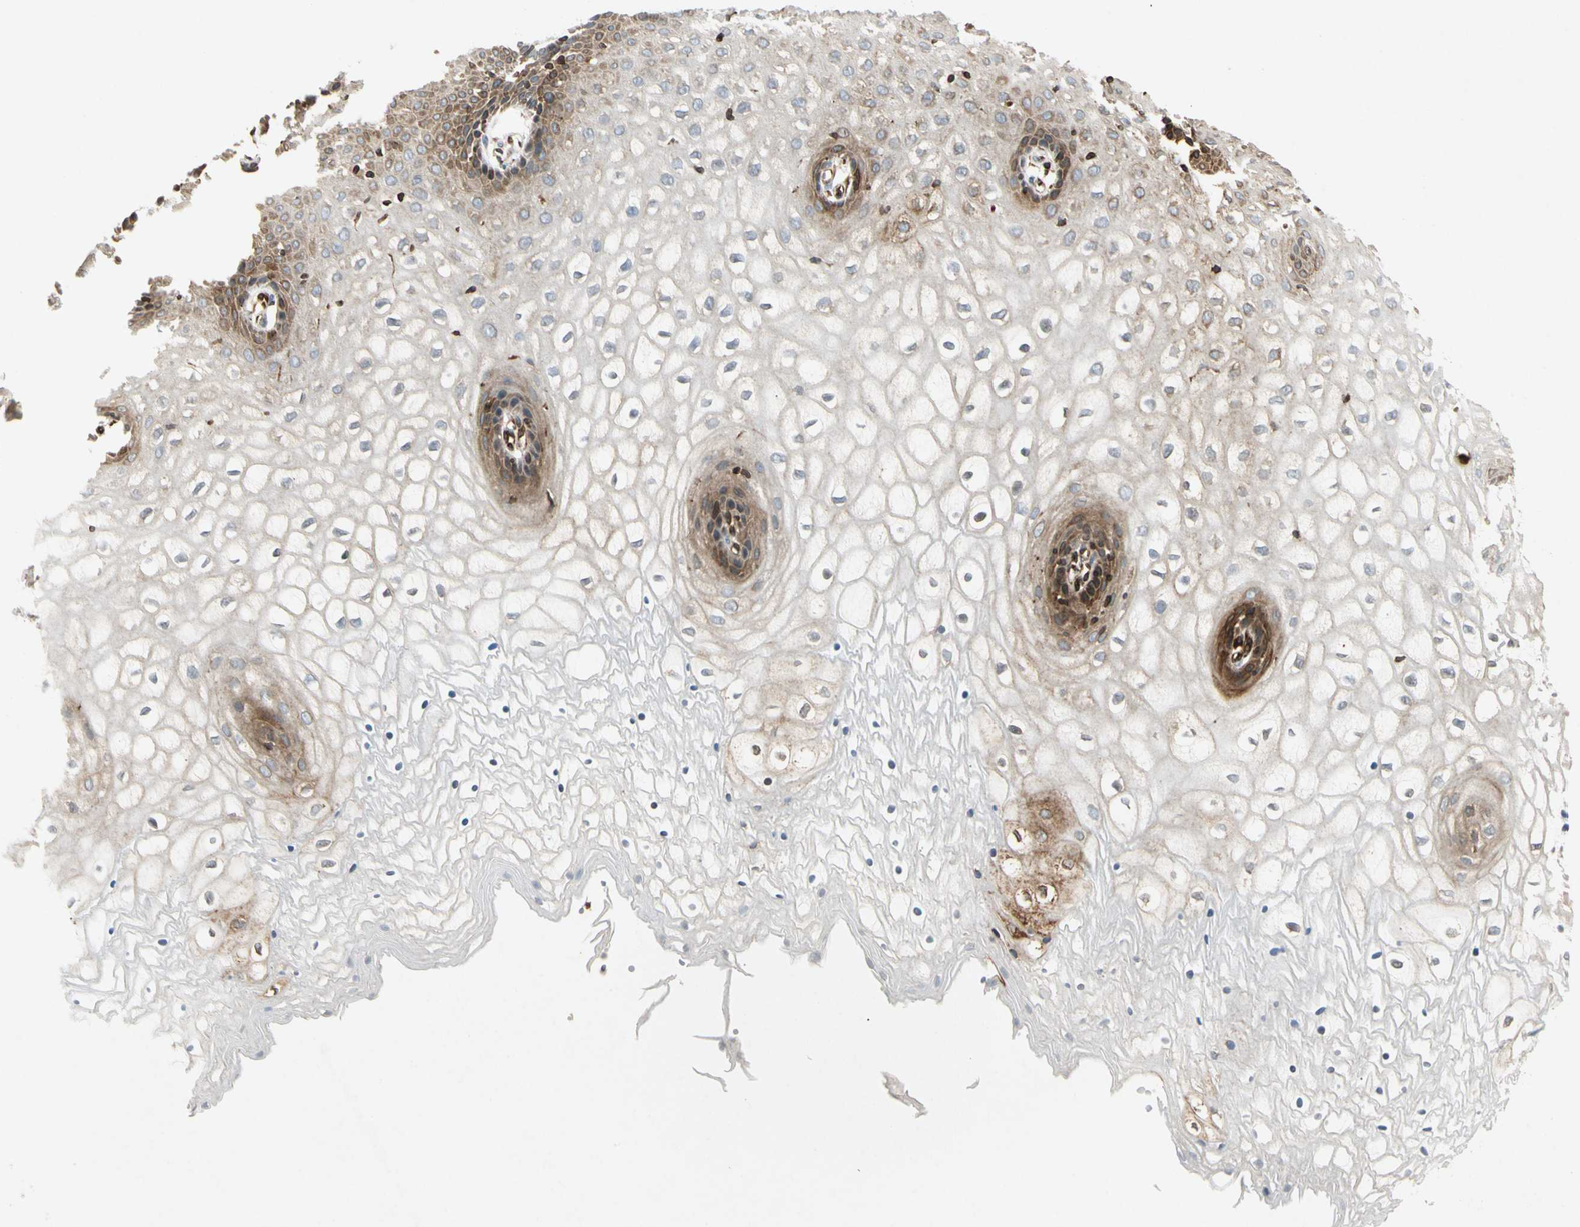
{"staining": {"intensity": "strong", "quantity": "25%-75%", "location": "cytoplasmic/membranous"}, "tissue": "vagina", "cell_type": "Squamous epithelial cells", "image_type": "normal", "snomed": [{"axis": "morphology", "description": "Normal tissue, NOS"}, {"axis": "topography", "description": "Vagina"}], "caption": "Unremarkable vagina was stained to show a protein in brown. There is high levels of strong cytoplasmic/membranous expression in about 25%-75% of squamous epithelial cells. The protein of interest is shown in brown color, while the nuclei are stained blue.", "gene": "TAPBP", "patient": {"sex": "female", "age": 34}}